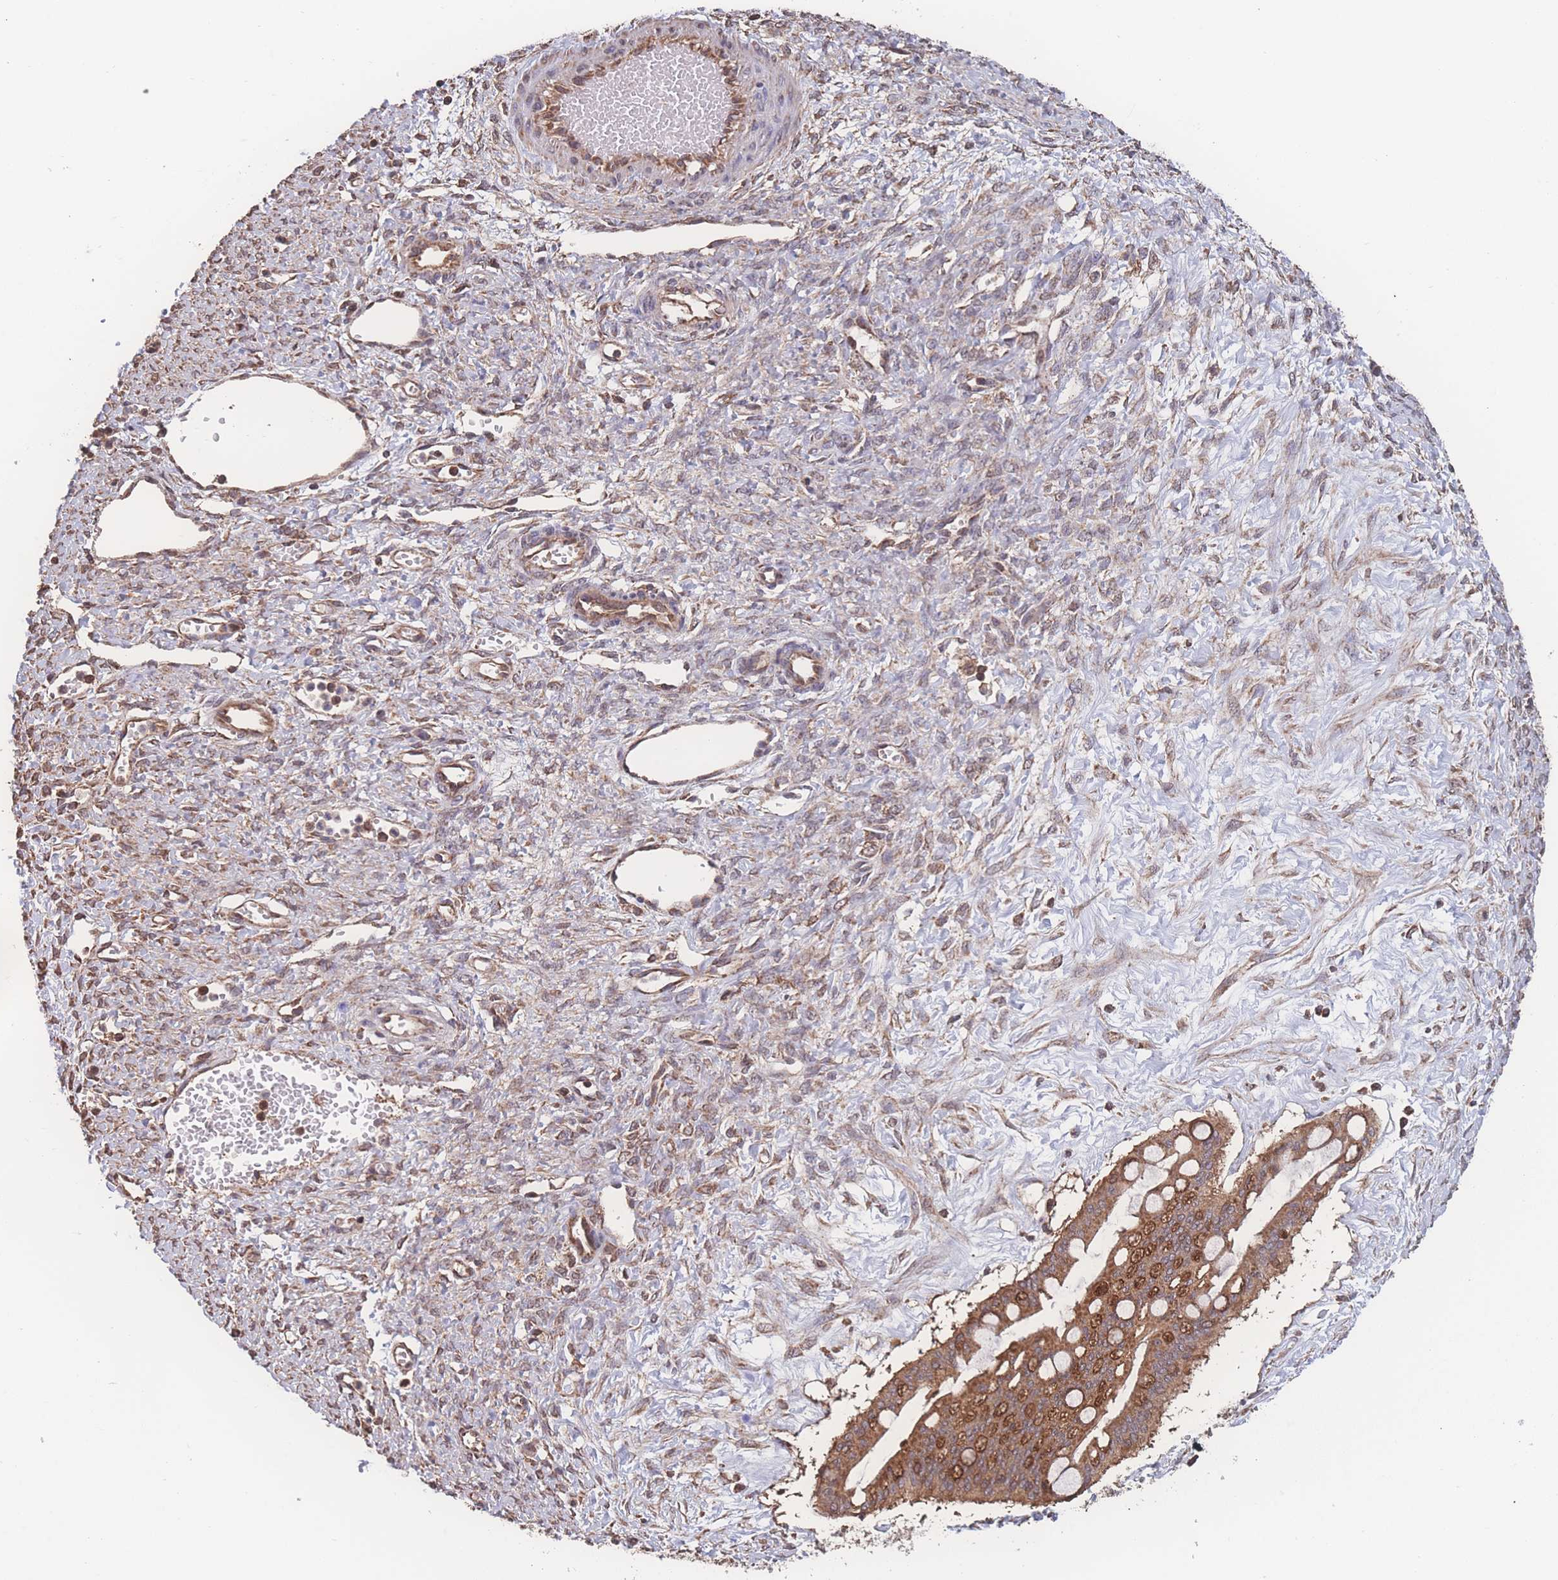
{"staining": {"intensity": "moderate", "quantity": ">75%", "location": "cytoplasmic/membranous"}, "tissue": "ovarian cancer", "cell_type": "Tumor cells", "image_type": "cancer", "snomed": [{"axis": "morphology", "description": "Cystadenocarcinoma, mucinous, NOS"}, {"axis": "topography", "description": "Ovary"}], "caption": "High-magnification brightfield microscopy of ovarian mucinous cystadenocarcinoma stained with DAB (3,3'-diaminobenzidine) (brown) and counterstained with hematoxylin (blue). tumor cells exhibit moderate cytoplasmic/membranous expression is identified in approximately>75% of cells.", "gene": "SGSM3", "patient": {"sex": "female", "age": 73}}